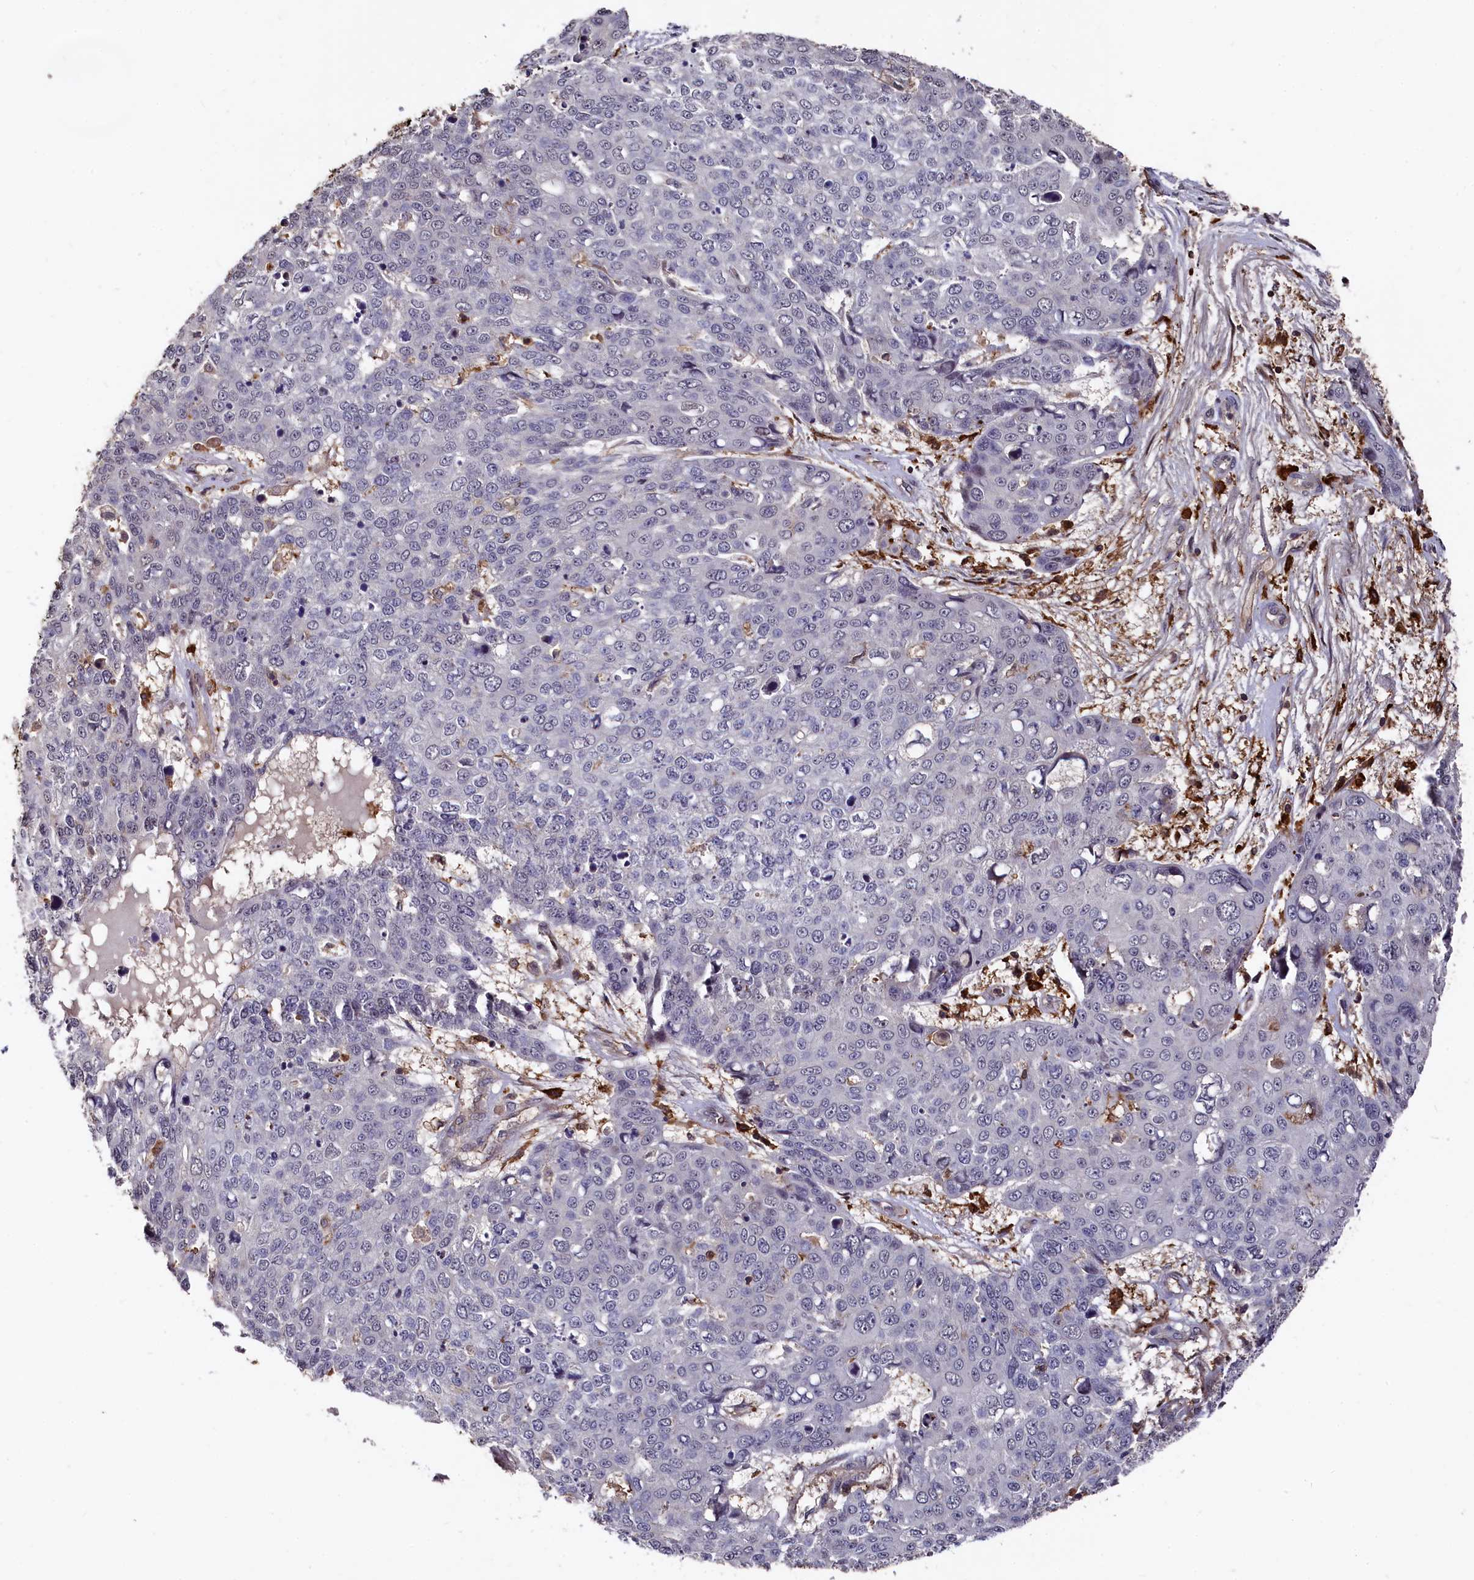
{"staining": {"intensity": "negative", "quantity": "none", "location": "none"}, "tissue": "skin cancer", "cell_type": "Tumor cells", "image_type": "cancer", "snomed": [{"axis": "morphology", "description": "Squamous cell carcinoma, NOS"}, {"axis": "topography", "description": "Skin"}], "caption": "A photomicrograph of skin cancer stained for a protein demonstrates no brown staining in tumor cells.", "gene": "PLEKHO2", "patient": {"sex": "male", "age": 71}}